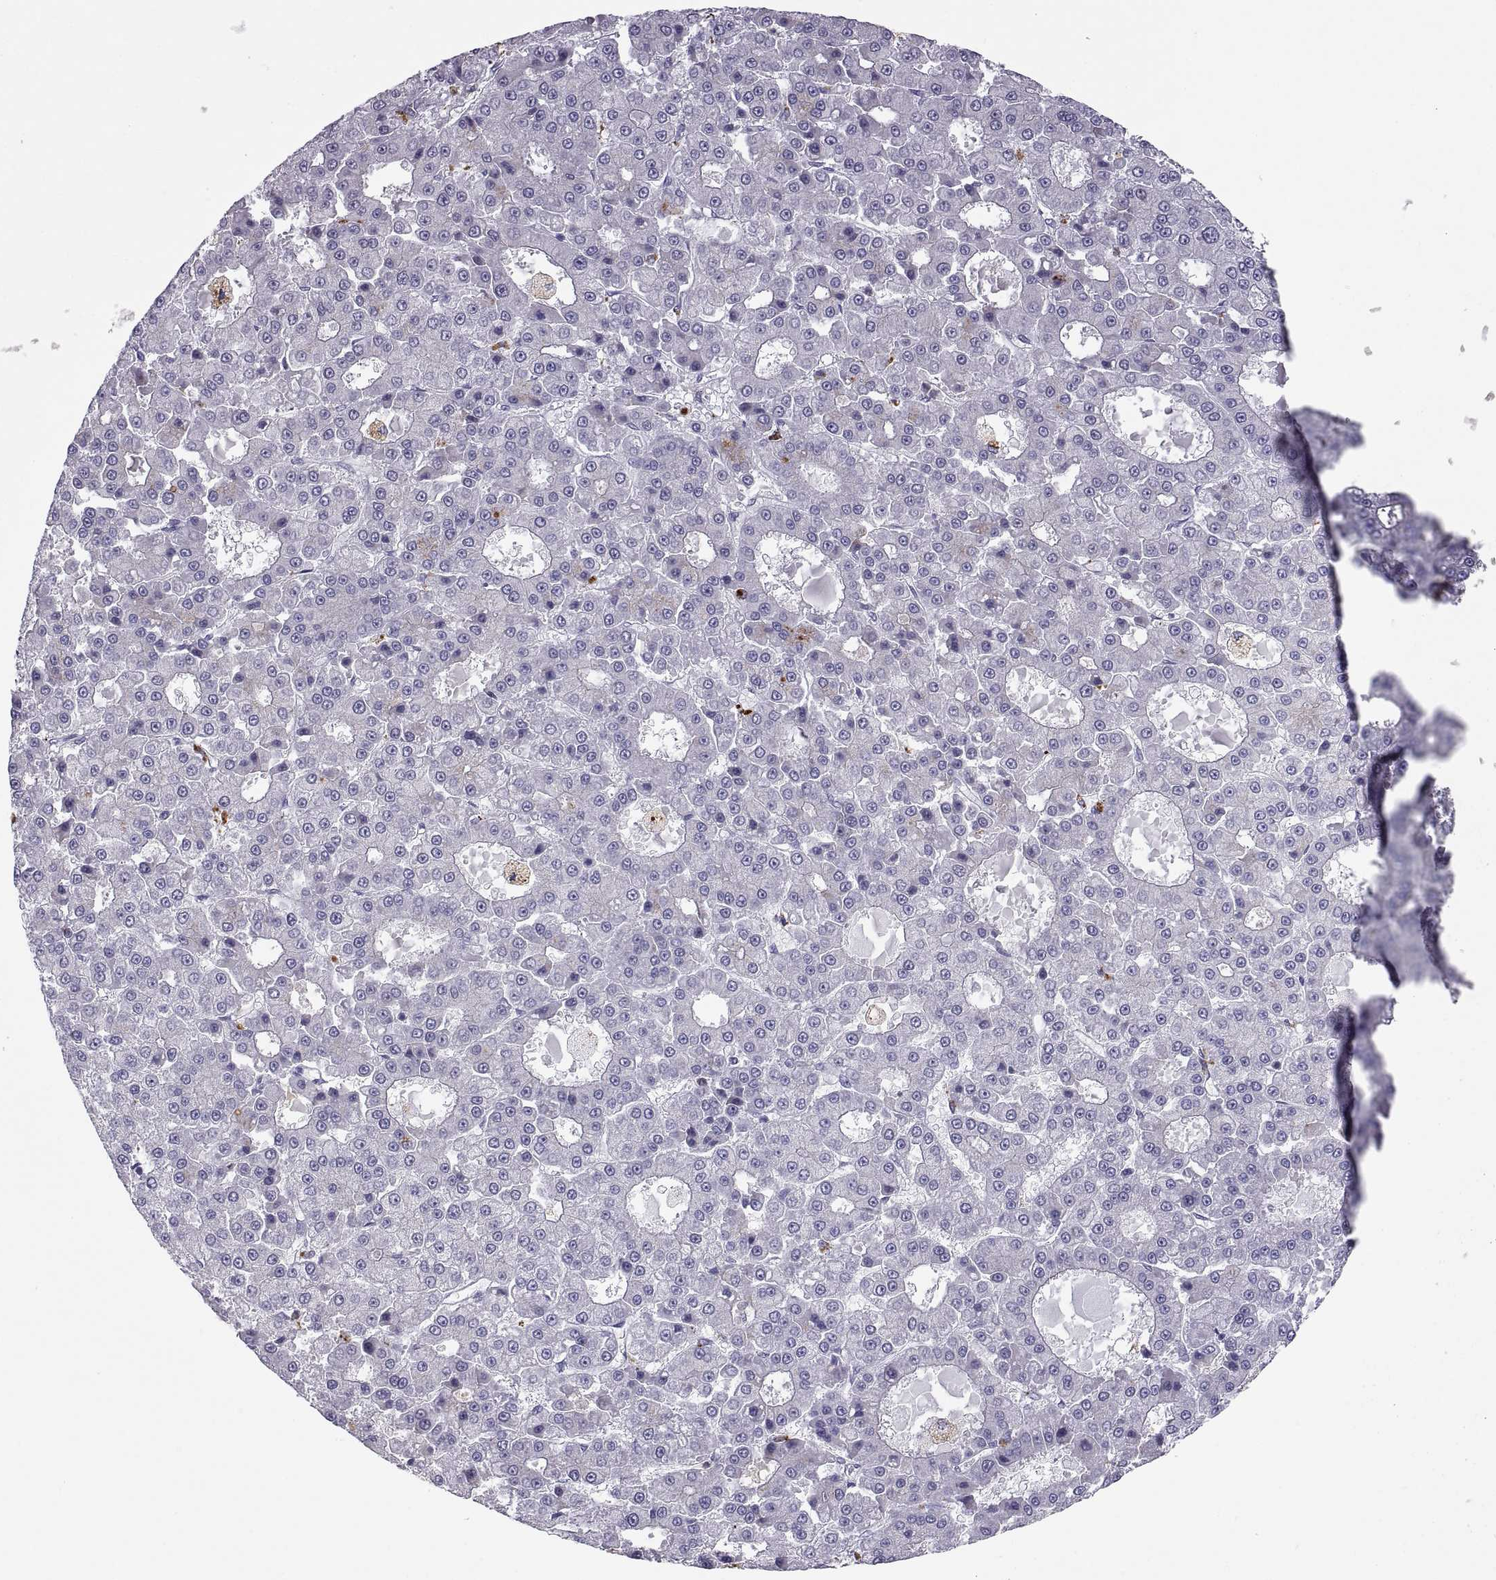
{"staining": {"intensity": "negative", "quantity": "none", "location": "none"}, "tissue": "liver cancer", "cell_type": "Tumor cells", "image_type": "cancer", "snomed": [{"axis": "morphology", "description": "Carcinoma, Hepatocellular, NOS"}, {"axis": "topography", "description": "Liver"}], "caption": "Tumor cells show no significant protein staining in hepatocellular carcinoma (liver).", "gene": "RGS19", "patient": {"sex": "male", "age": 70}}